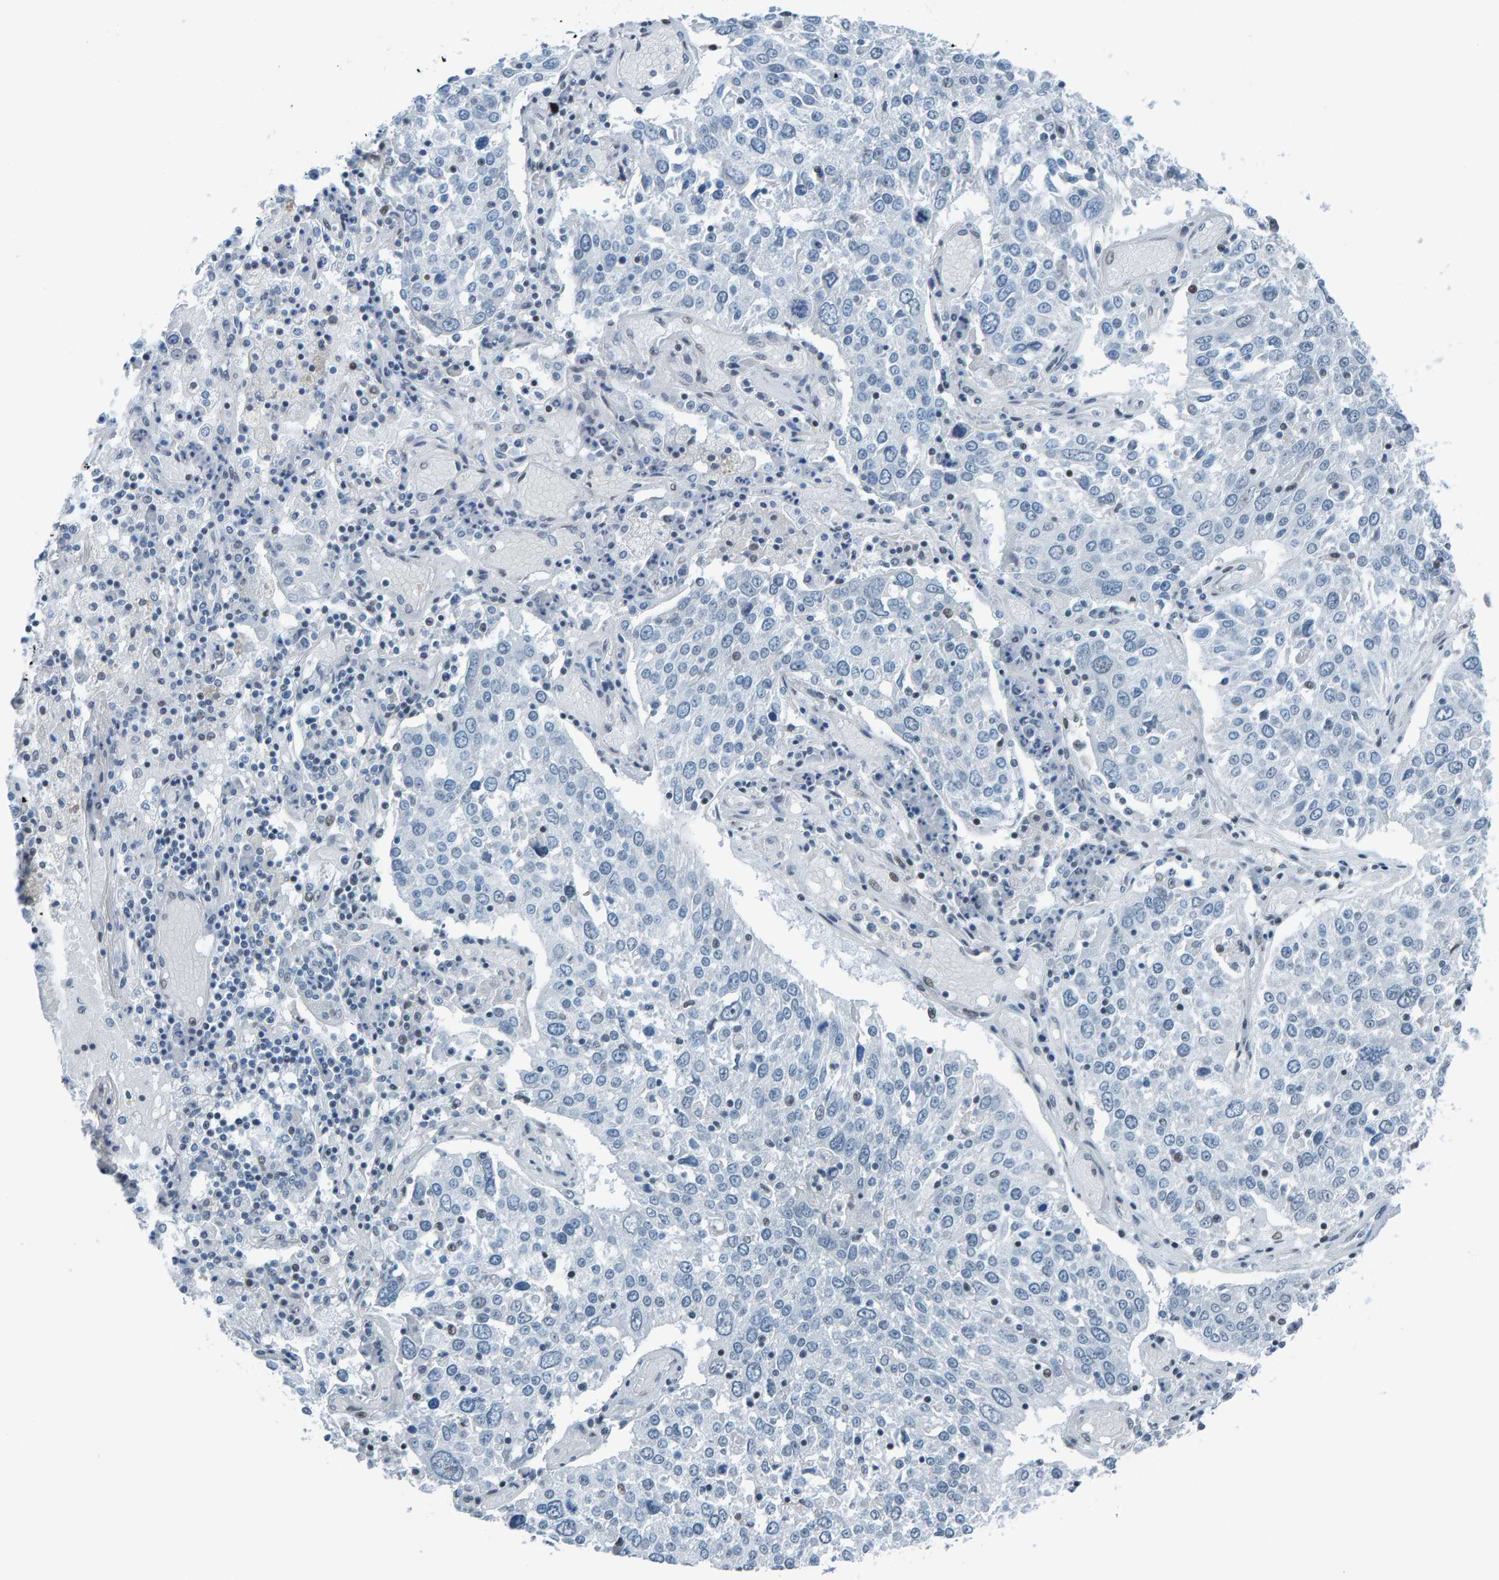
{"staining": {"intensity": "negative", "quantity": "none", "location": "none"}, "tissue": "lung cancer", "cell_type": "Tumor cells", "image_type": "cancer", "snomed": [{"axis": "morphology", "description": "Squamous cell carcinoma, NOS"}, {"axis": "topography", "description": "Lung"}], "caption": "A high-resolution micrograph shows IHC staining of lung squamous cell carcinoma, which exhibits no significant expression in tumor cells. (DAB (3,3'-diaminobenzidine) IHC, high magnification).", "gene": "CNP", "patient": {"sex": "male", "age": 65}}